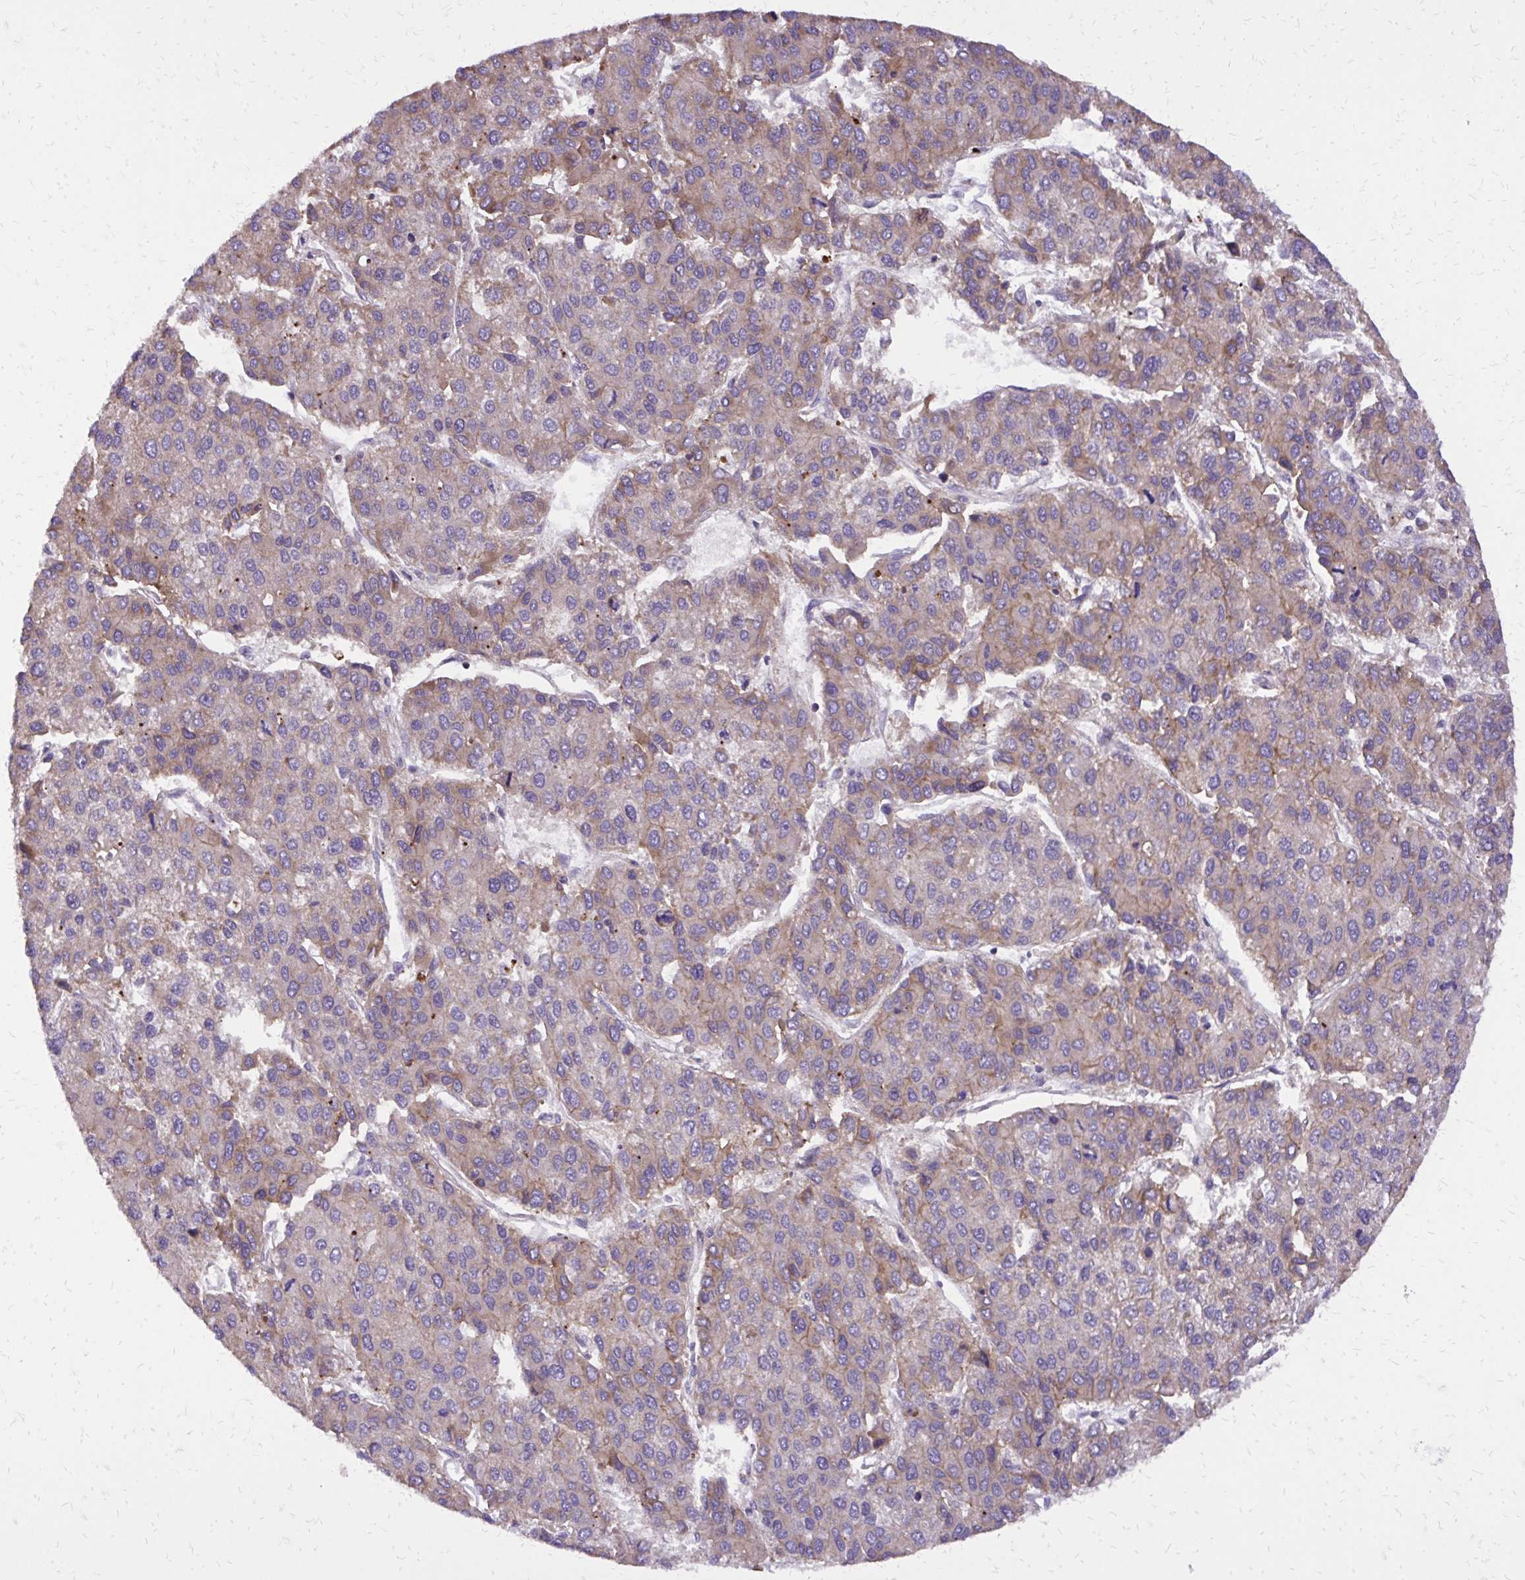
{"staining": {"intensity": "weak", "quantity": "25%-75%", "location": "cytoplasmic/membranous"}, "tissue": "liver cancer", "cell_type": "Tumor cells", "image_type": "cancer", "snomed": [{"axis": "morphology", "description": "Carcinoma, Hepatocellular, NOS"}, {"axis": "topography", "description": "Liver"}], "caption": "This photomicrograph shows immunohistochemistry (IHC) staining of liver hepatocellular carcinoma, with low weak cytoplasmic/membranous expression in approximately 25%-75% of tumor cells.", "gene": "ABCC3", "patient": {"sex": "female", "age": 66}}